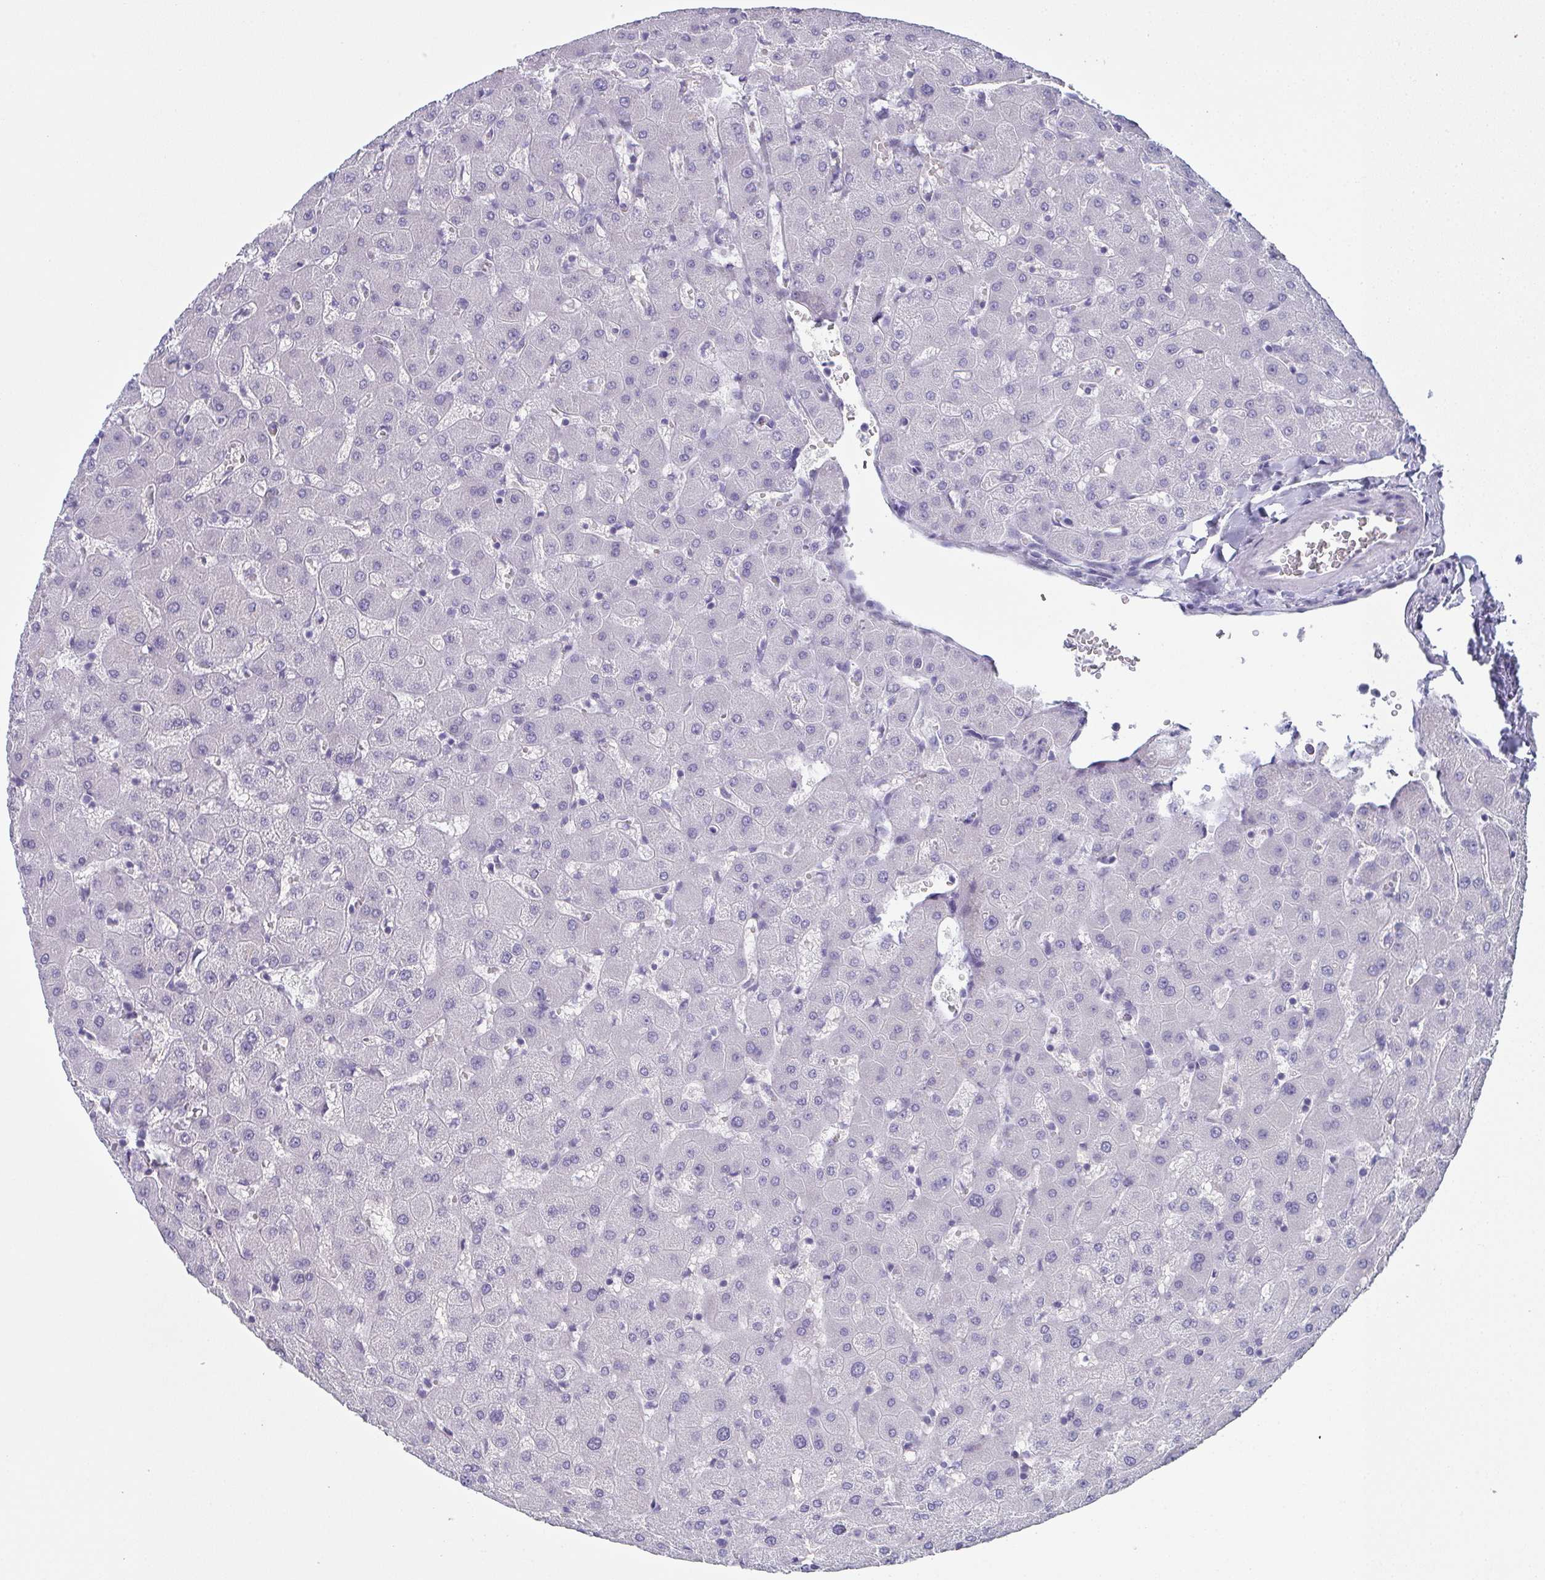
{"staining": {"intensity": "negative", "quantity": "none", "location": "none"}, "tissue": "liver", "cell_type": "Cholangiocytes", "image_type": "normal", "snomed": [{"axis": "morphology", "description": "Normal tissue, NOS"}, {"axis": "topography", "description": "Liver"}], "caption": "DAB (3,3'-diaminobenzidine) immunohistochemical staining of normal liver displays no significant expression in cholangiocytes. The staining was performed using DAB to visualize the protein expression in brown, while the nuclei were stained in blue with hematoxylin (Magnification: 20x).", "gene": "SLC36A2", "patient": {"sex": "female", "age": 63}}